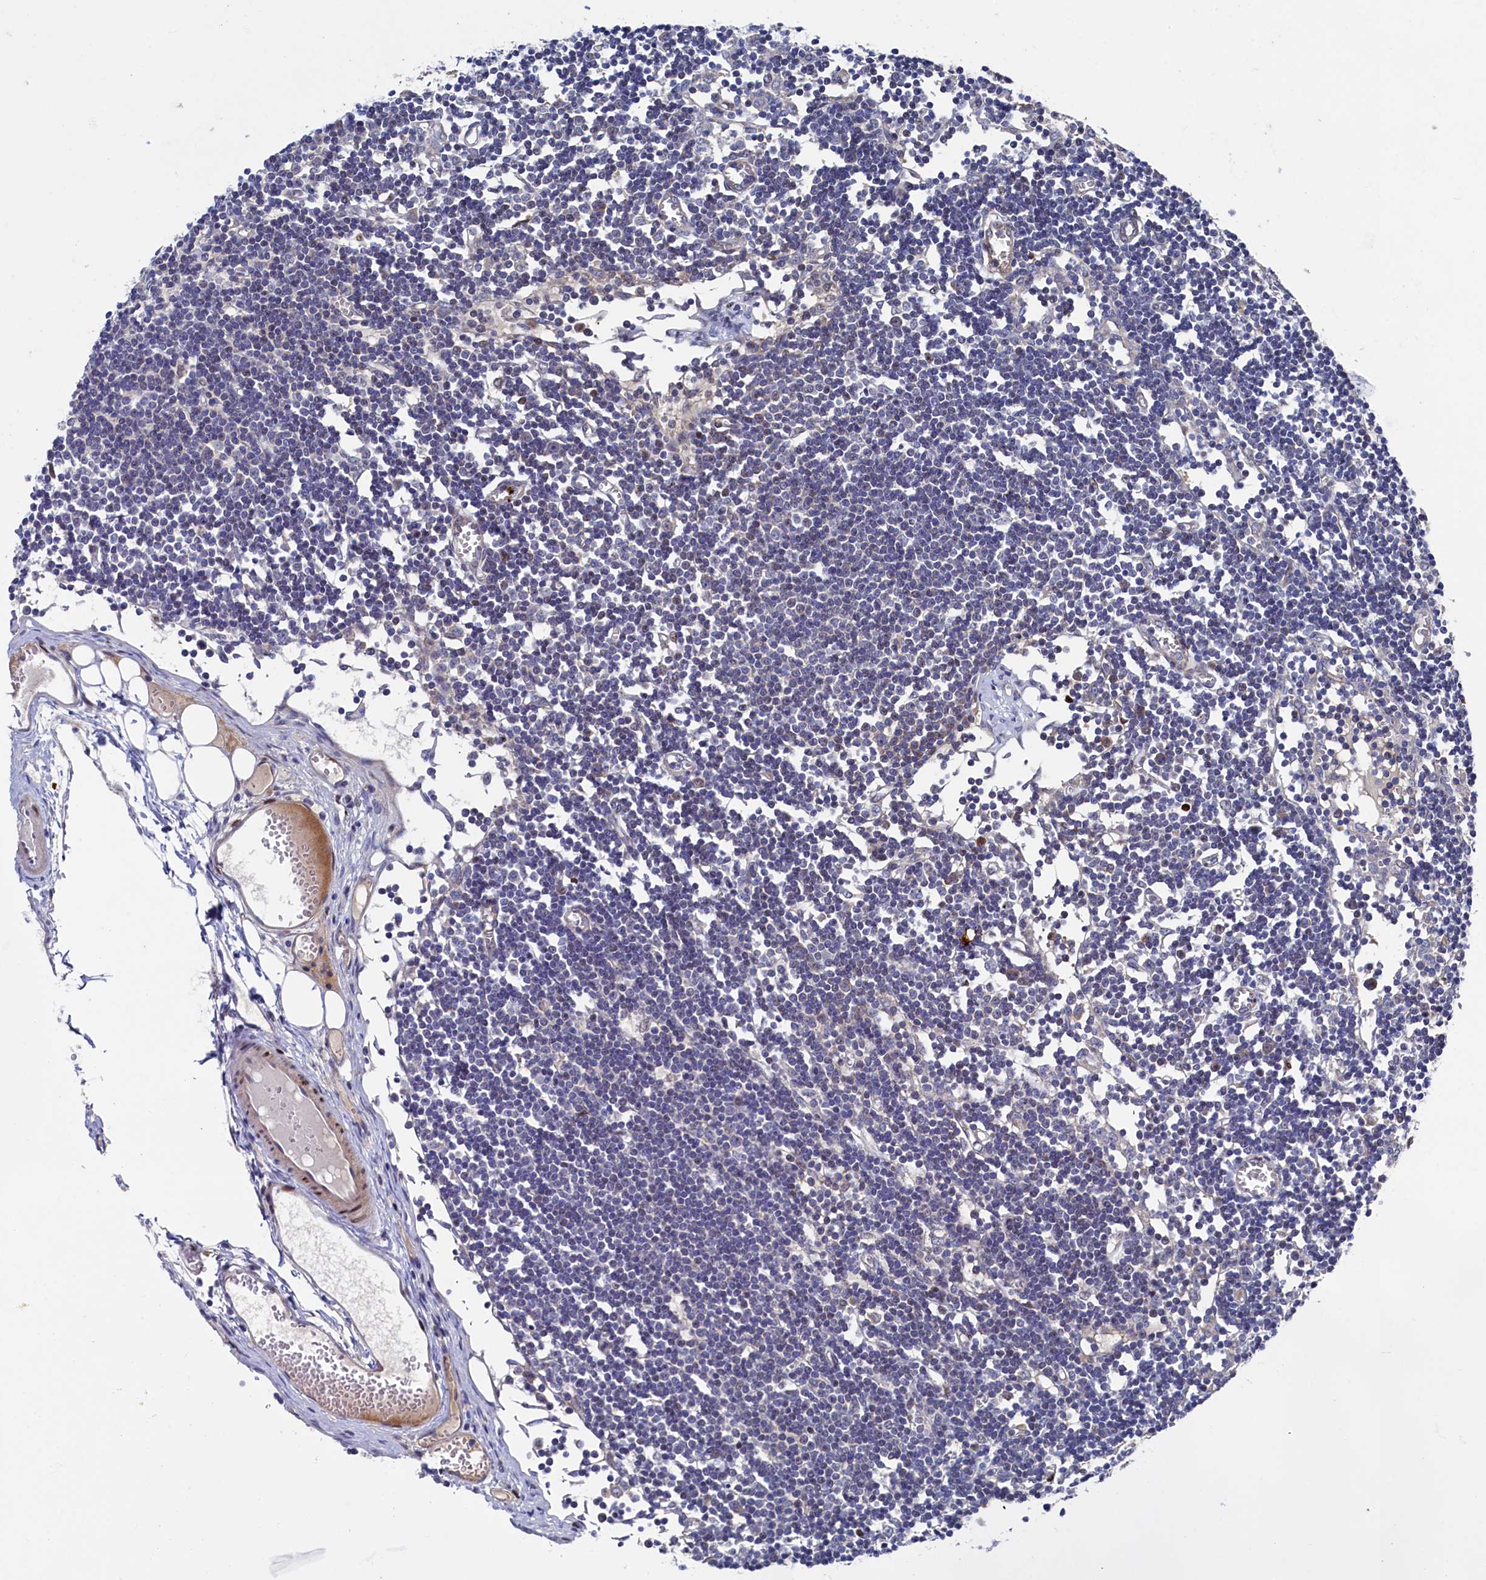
{"staining": {"intensity": "negative", "quantity": "none", "location": "none"}, "tissue": "lymph node", "cell_type": "Germinal center cells", "image_type": "normal", "snomed": [{"axis": "morphology", "description": "Normal tissue, NOS"}, {"axis": "topography", "description": "Lymph node"}], "caption": "DAB (3,3'-diaminobenzidine) immunohistochemical staining of normal lymph node shows no significant staining in germinal center cells. The staining is performed using DAB (3,3'-diaminobenzidine) brown chromogen with nuclei counter-stained in using hematoxylin.", "gene": "ZNF891", "patient": {"sex": "female", "age": 11}}